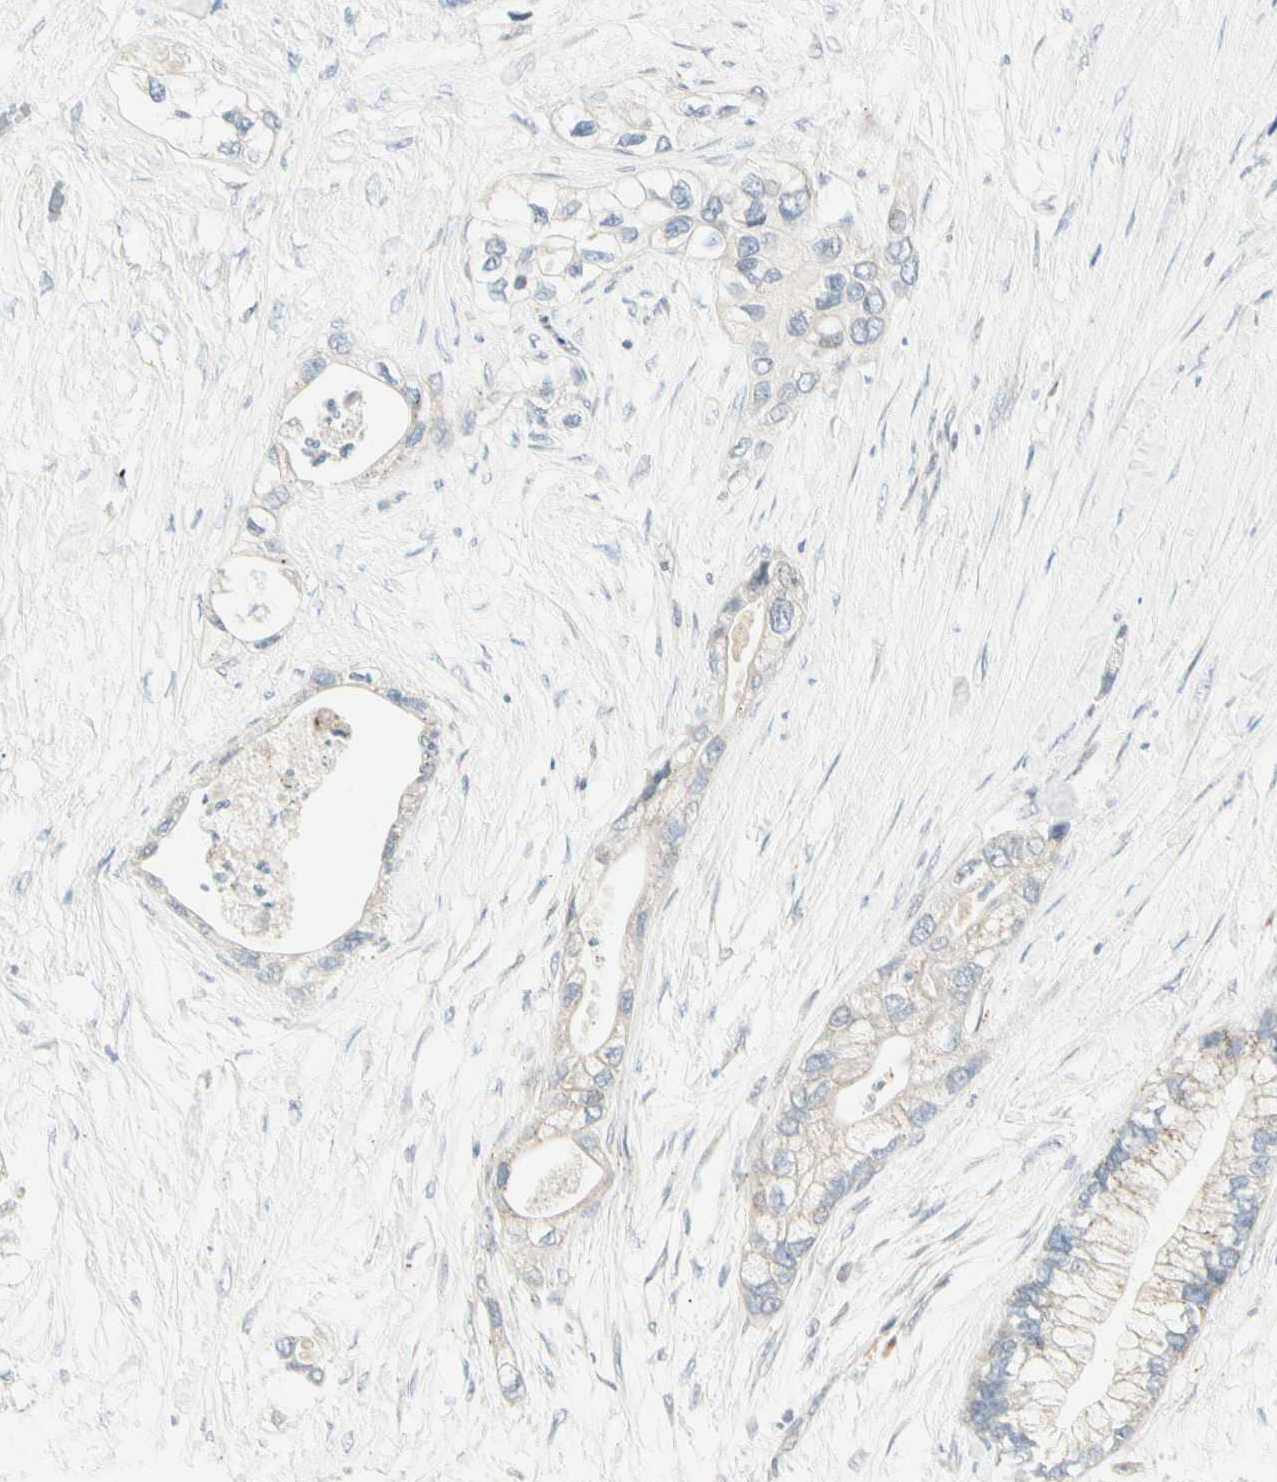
{"staining": {"intensity": "negative", "quantity": "none", "location": "none"}, "tissue": "pancreatic cancer", "cell_type": "Tumor cells", "image_type": "cancer", "snomed": [{"axis": "morphology", "description": "Adenocarcinoma, NOS"}, {"axis": "topography", "description": "Pancreas"}], "caption": "DAB immunohistochemical staining of human pancreatic cancer displays no significant positivity in tumor cells.", "gene": "ALDH18A1", "patient": {"sex": "female", "age": 70}}